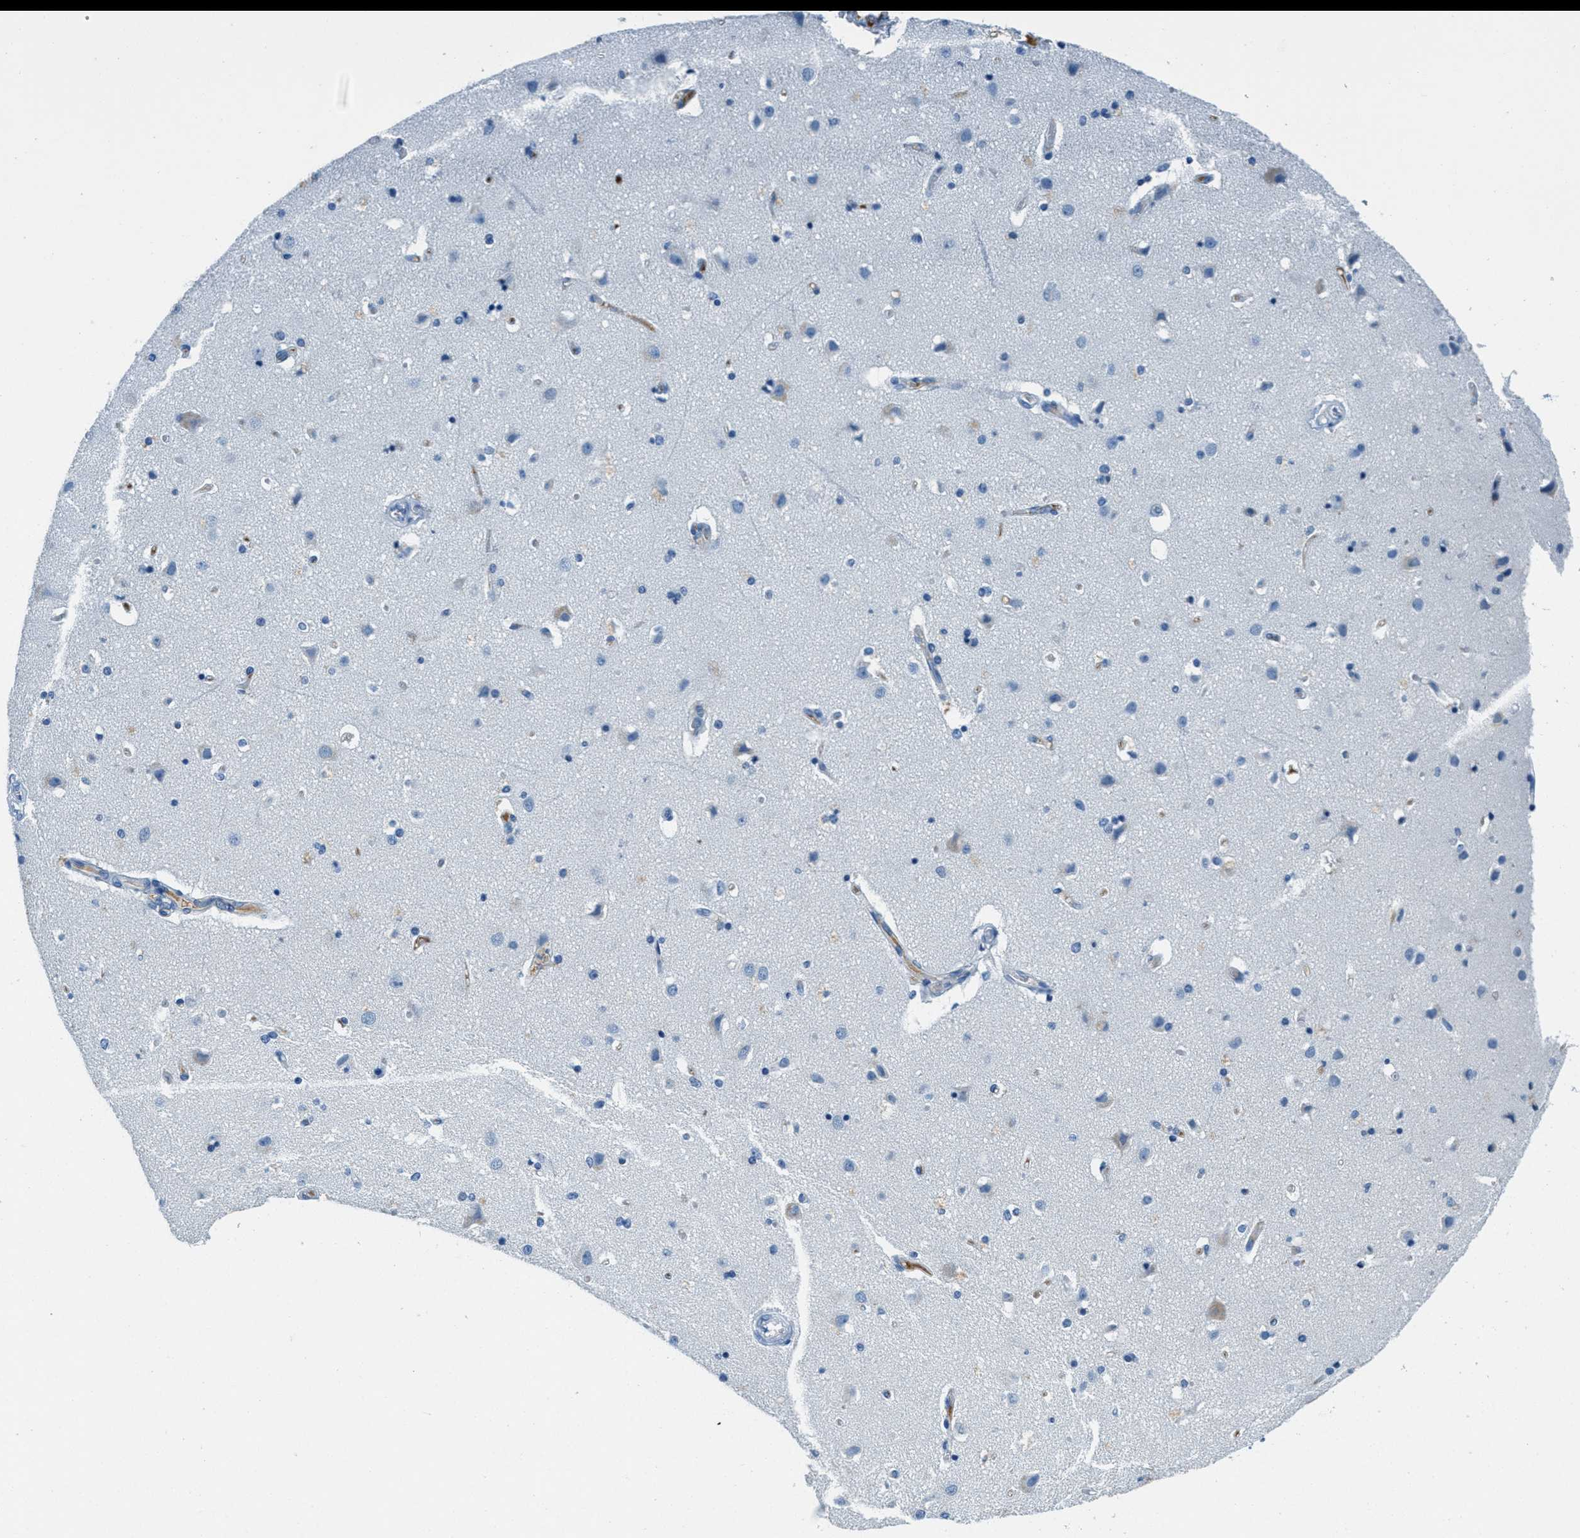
{"staining": {"intensity": "negative", "quantity": "none", "location": "none"}, "tissue": "cerebral cortex", "cell_type": "Endothelial cells", "image_type": "normal", "snomed": [{"axis": "morphology", "description": "Normal tissue, NOS"}, {"axis": "topography", "description": "Cerebral cortex"}], "caption": "Immunohistochemistry image of unremarkable cerebral cortex: cerebral cortex stained with DAB (3,3'-diaminobenzidine) displays no significant protein expression in endothelial cells. (IHC, brightfield microscopy, high magnification).", "gene": "A2M", "patient": {"sex": "female", "age": 54}}